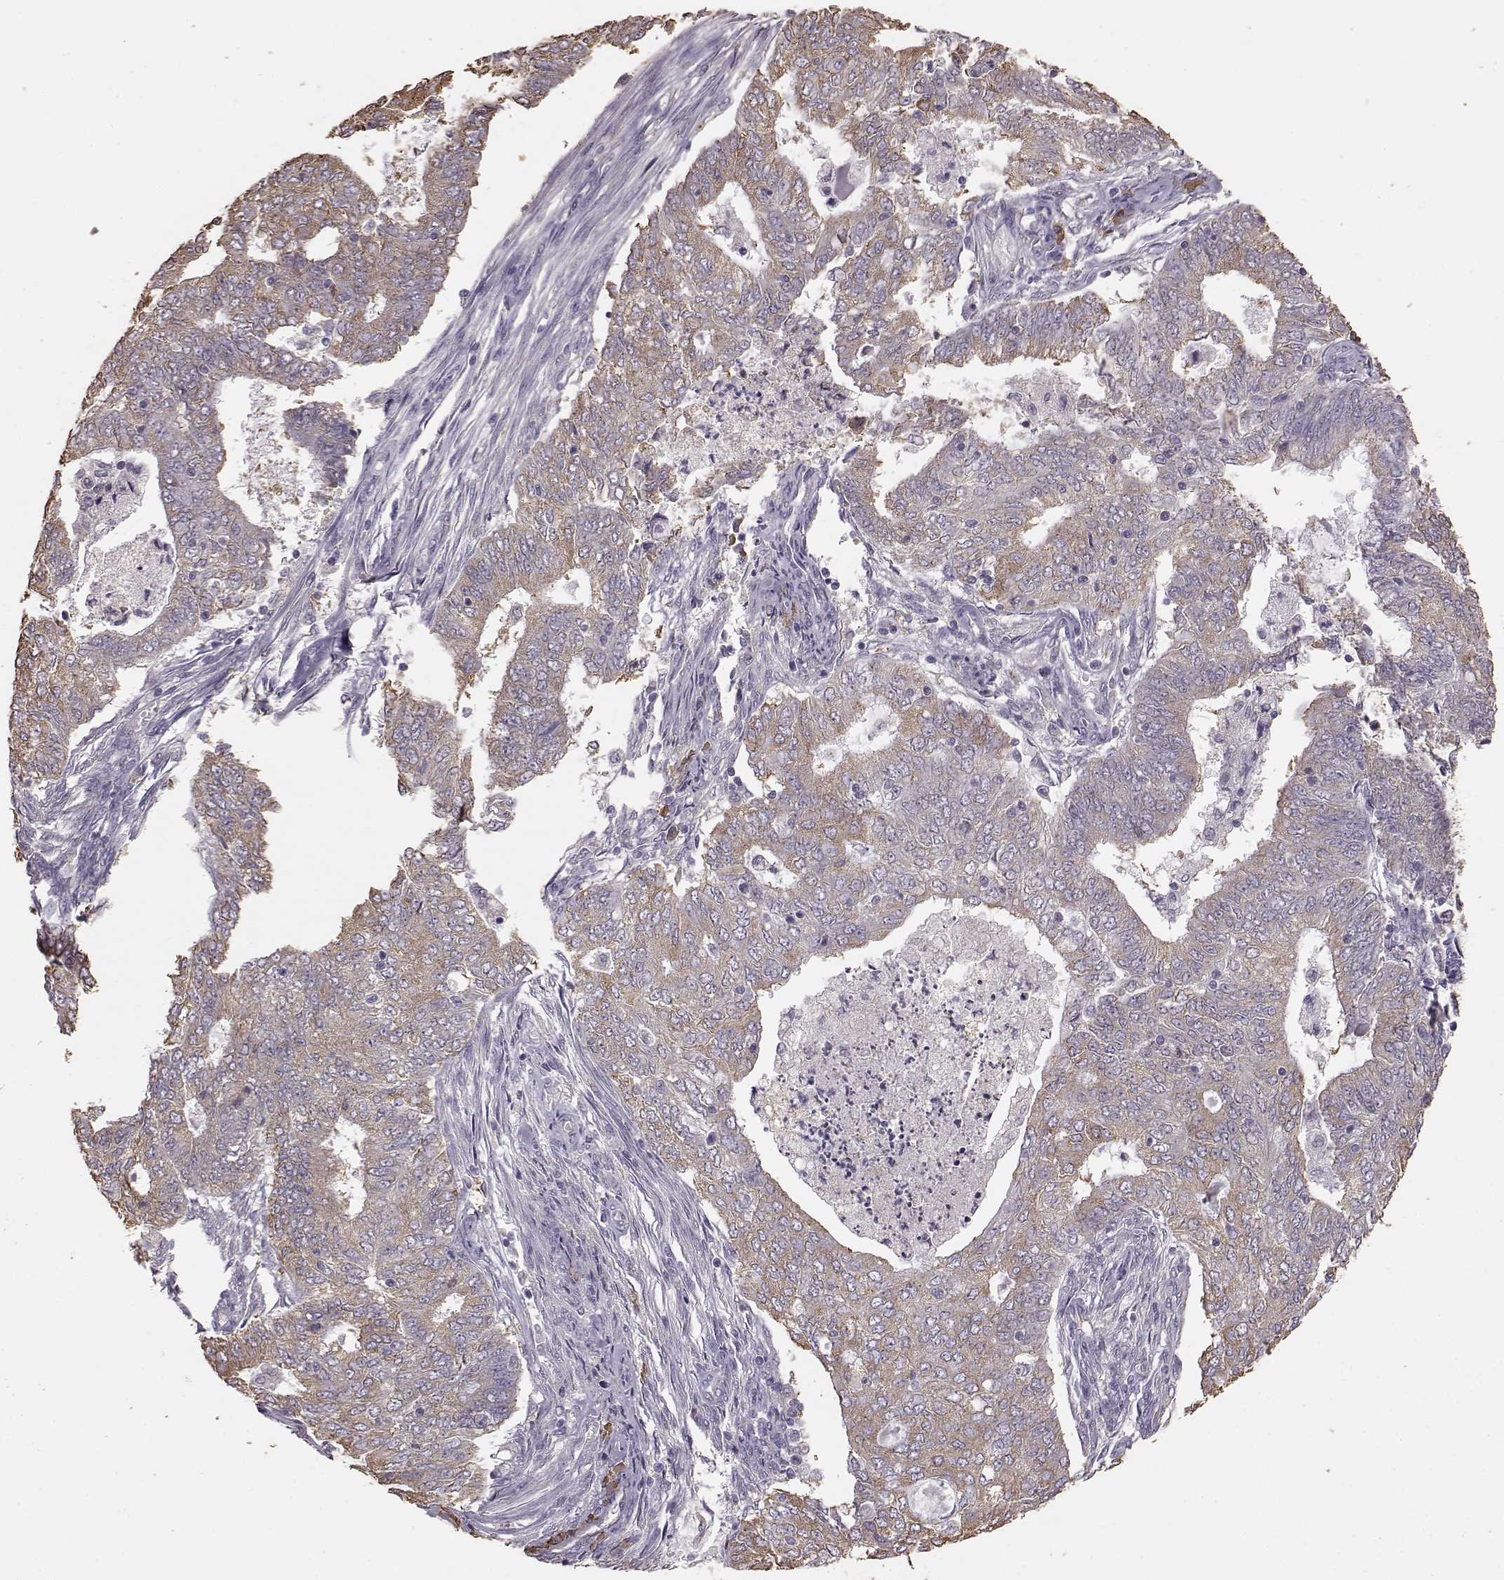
{"staining": {"intensity": "weak", "quantity": ">75%", "location": "cytoplasmic/membranous"}, "tissue": "endometrial cancer", "cell_type": "Tumor cells", "image_type": "cancer", "snomed": [{"axis": "morphology", "description": "Adenocarcinoma, NOS"}, {"axis": "topography", "description": "Endometrium"}], "caption": "Tumor cells show low levels of weak cytoplasmic/membranous positivity in about >75% of cells in endometrial adenocarcinoma. The protein of interest is stained brown, and the nuclei are stained in blue (DAB IHC with brightfield microscopy, high magnification).", "gene": "GABRG3", "patient": {"sex": "female", "age": 62}}